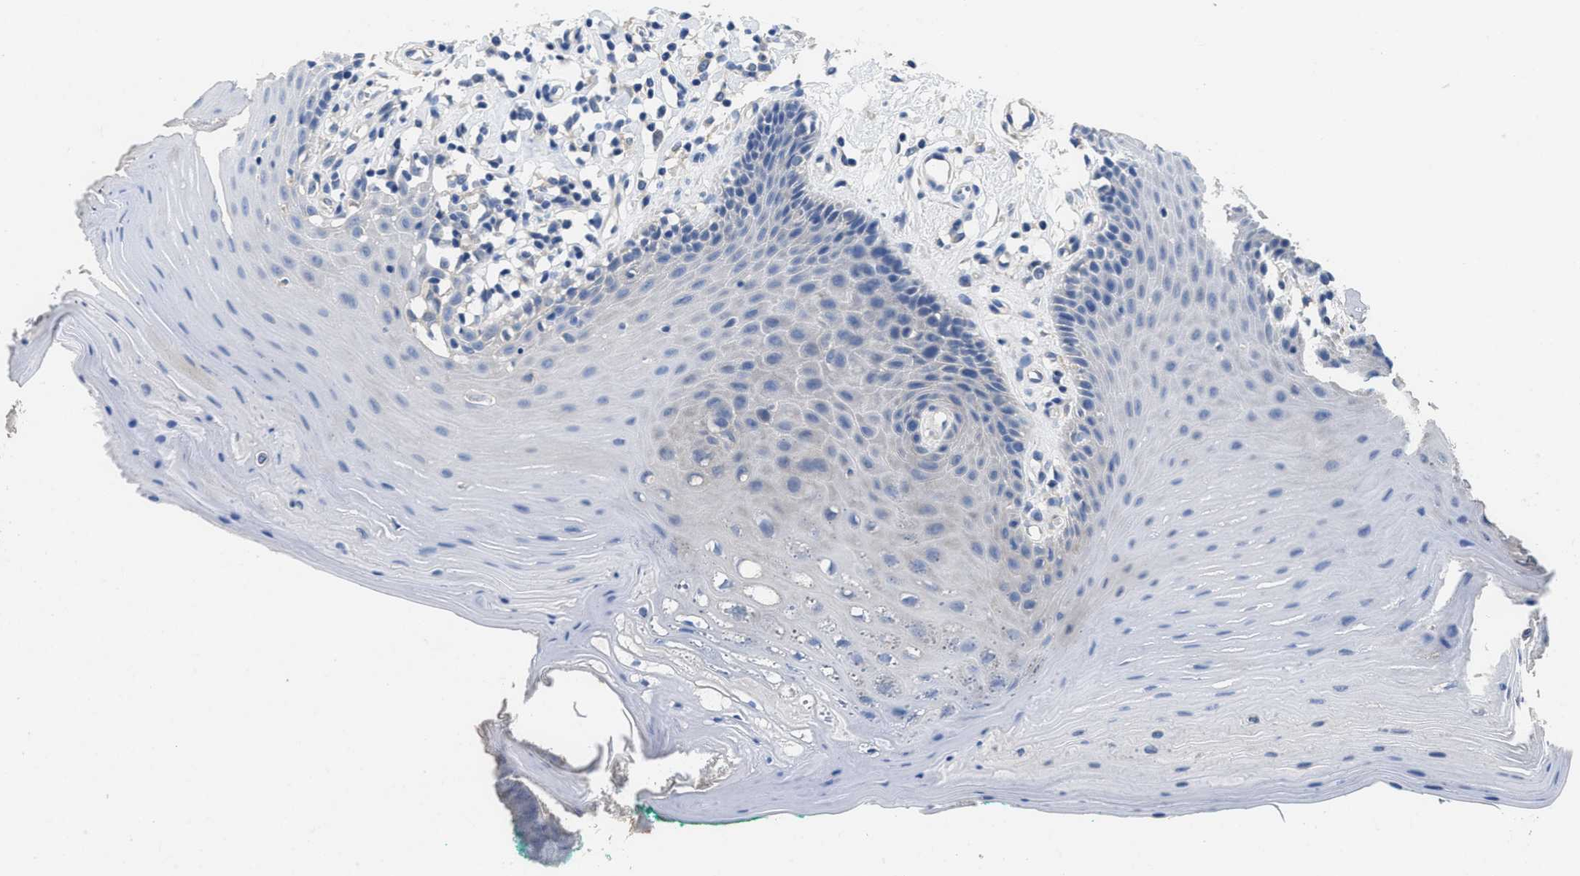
{"staining": {"intensity": "negative", "quantity": "none", "location": "none"}, "tissue": "oral mucosa", "cell_type": "Squamous epithelial cells", "image_type": "normal", "snomed": [{"axis": "morphology", "description": "Normal tissue, NOS"}, {"axis": "topography", "description": "Skeletal muscle"}, {"axis": "topography", "description": "Oral tissue"}], "caption": "IHC photomicrograph of unremarkable oral mucosa stained for a protein (brown), which displays no positivity in squamous epithelial cells. (DAB IHC, high magnification).", "gene": "CA9", "patient": {"sex": "male", "age": 58}}